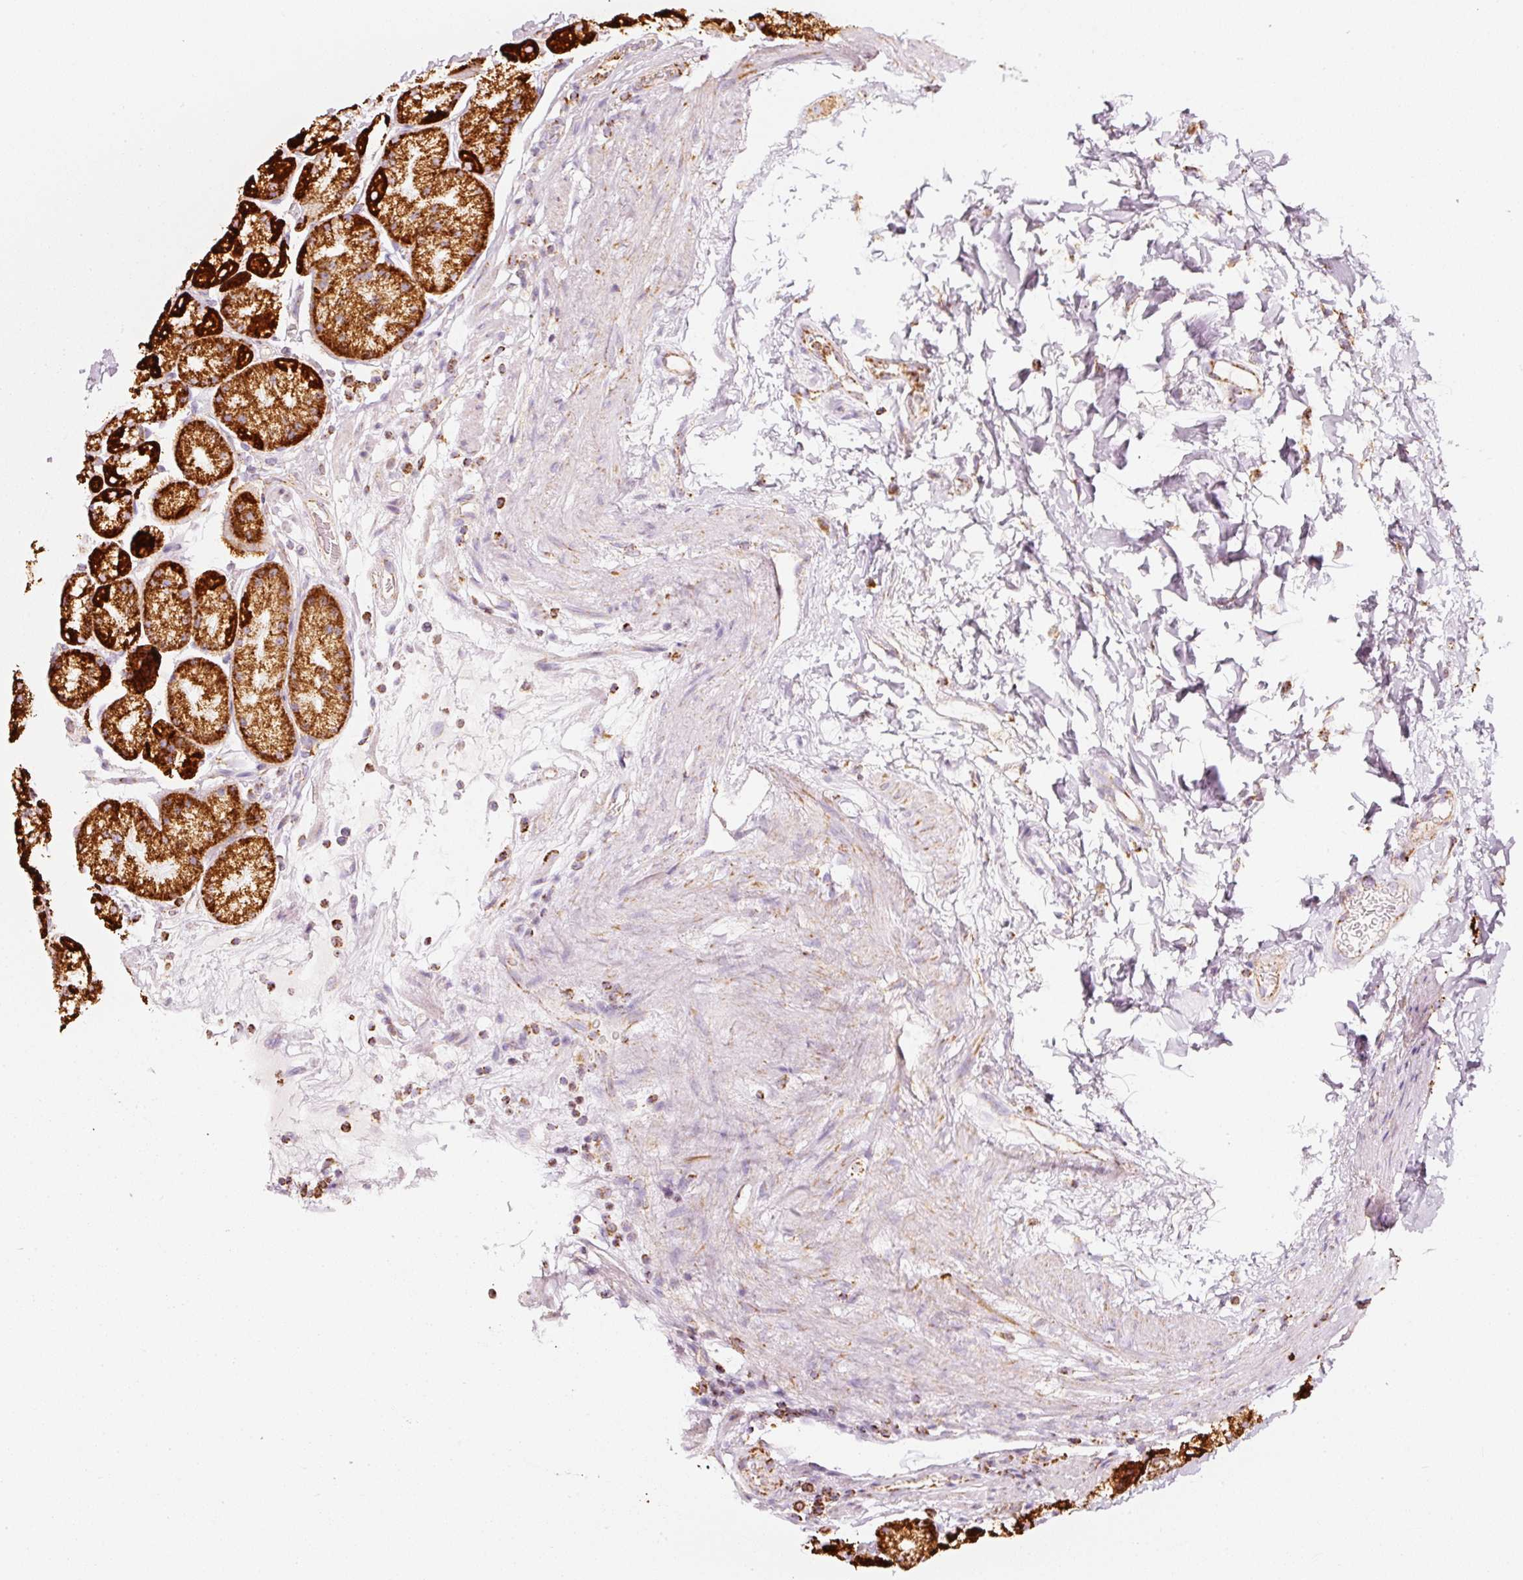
{"staining": {"intensity": "strong", "quantity": ">75%", "location": "cytoplasmic/membranous"}, "tissue": "stomach", "cell_type": "Glandular cells", "image_type": "normal", "snomed": [{"axis": "morphology", "description": "Normal tissue, NOS"}, {"axis": "topography", "description": "Stomach, lower"}], "caption": "Normal stomach exhibits strong cytoplasmic/membranous expression in approximately >75% of glandular cells The protein of interest is shown in brown color, while the nuclei are stained blue..", "gene": "MT", "patient": {"sex": "male", "age": 67}}